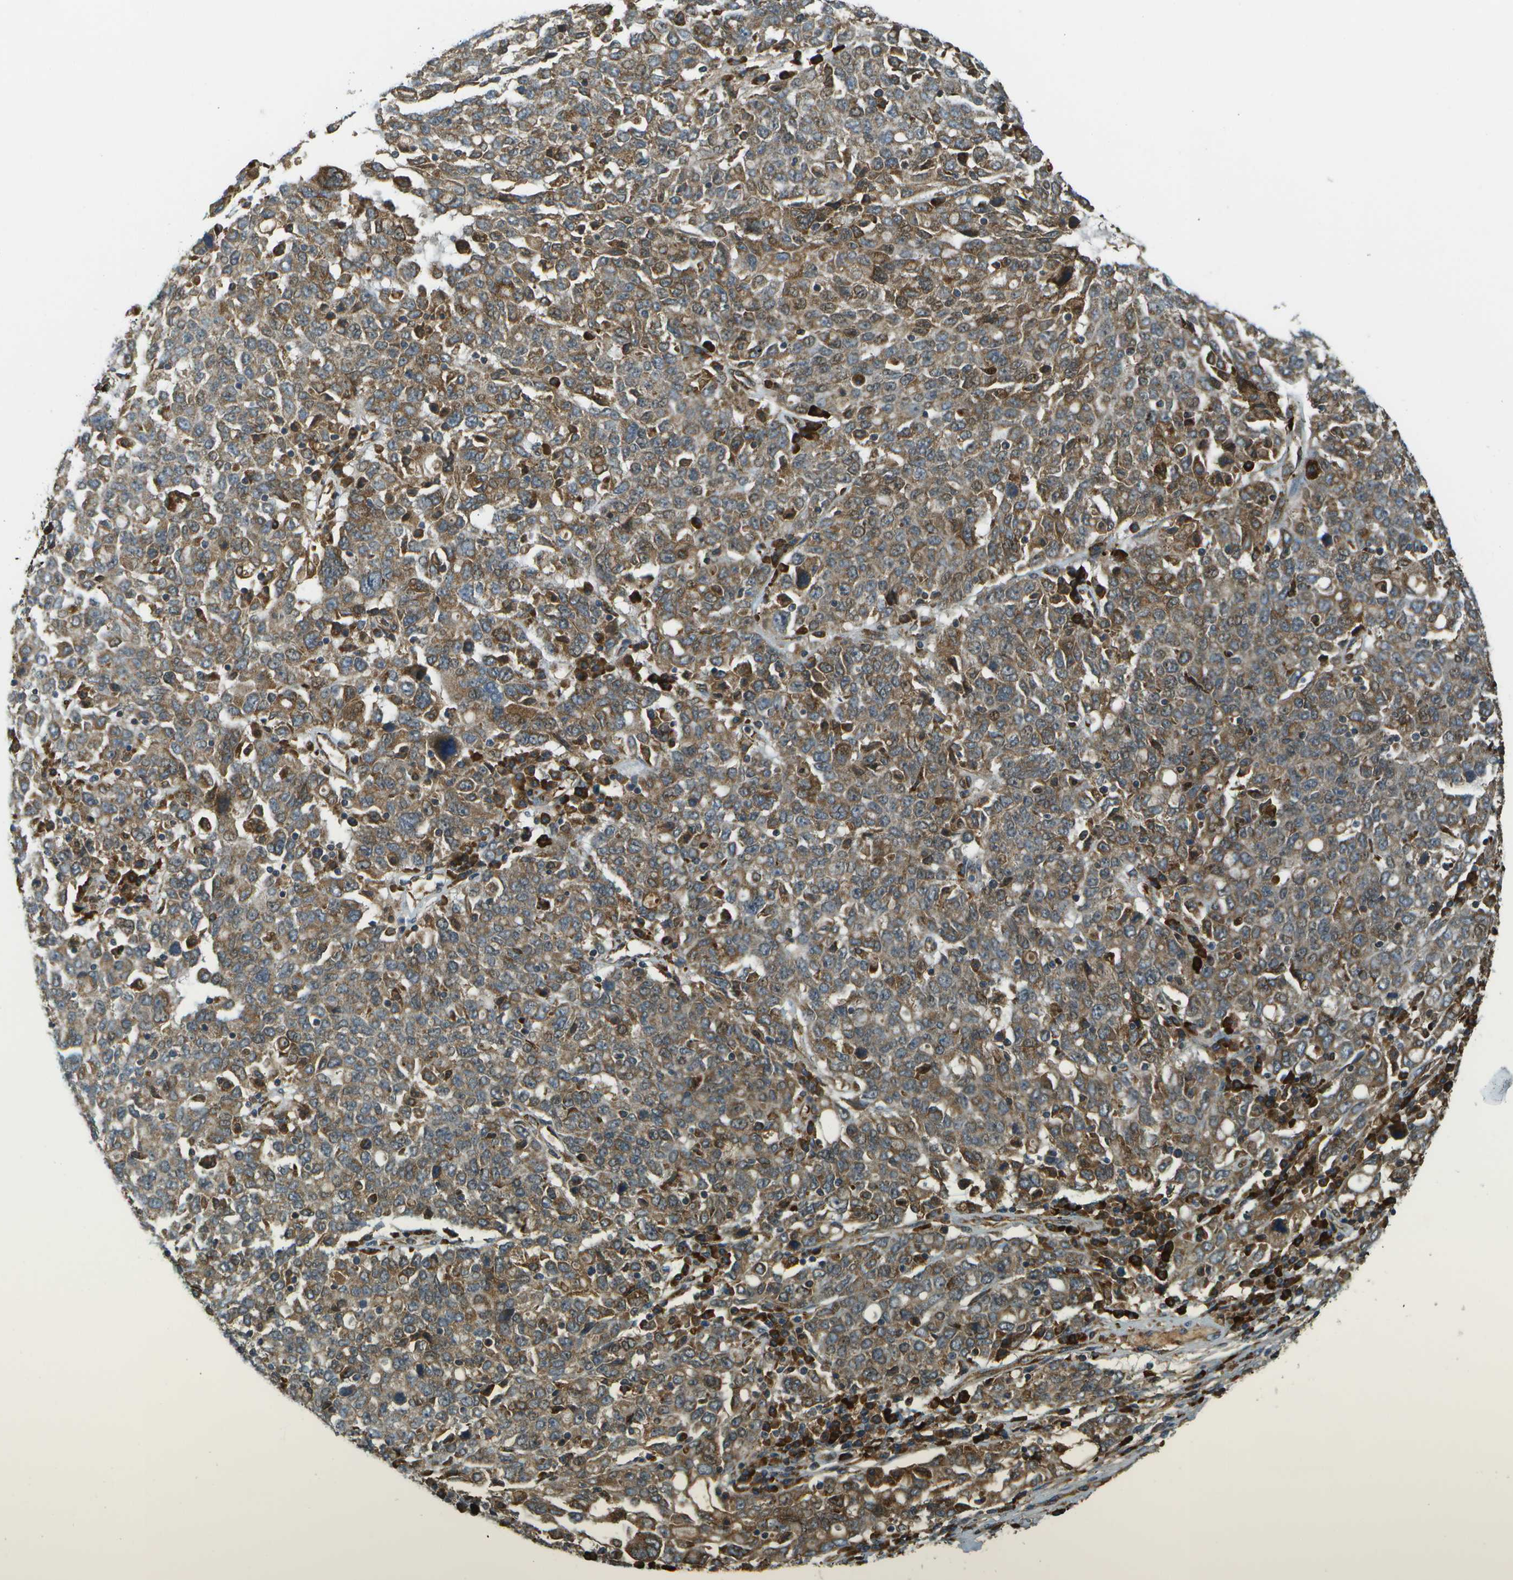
{"staining": {"intensity": "moderate", "quantity": ">75%", "location": "cytoplasmic/membranous"}, "tissue": "ovarian cancer", "cell_type": "Tumor cells", "image_type": "cancer", "snomed": [{"axis": "morphology", "description": "Carcinoma, endometroid"}, {"axis": "topography", "description": "Ovary"}], "caption": "DAB immunohistochemical staining of human endometroid carcinoma (ovarian) demonstrates moderate cytoplasmic/membranous protein positivity in about >75% of tumor cells. (IHC, brightfield microscopy, high magnification).", "gene": "USP30", "patient": {"sex": "female", "age": 62}}